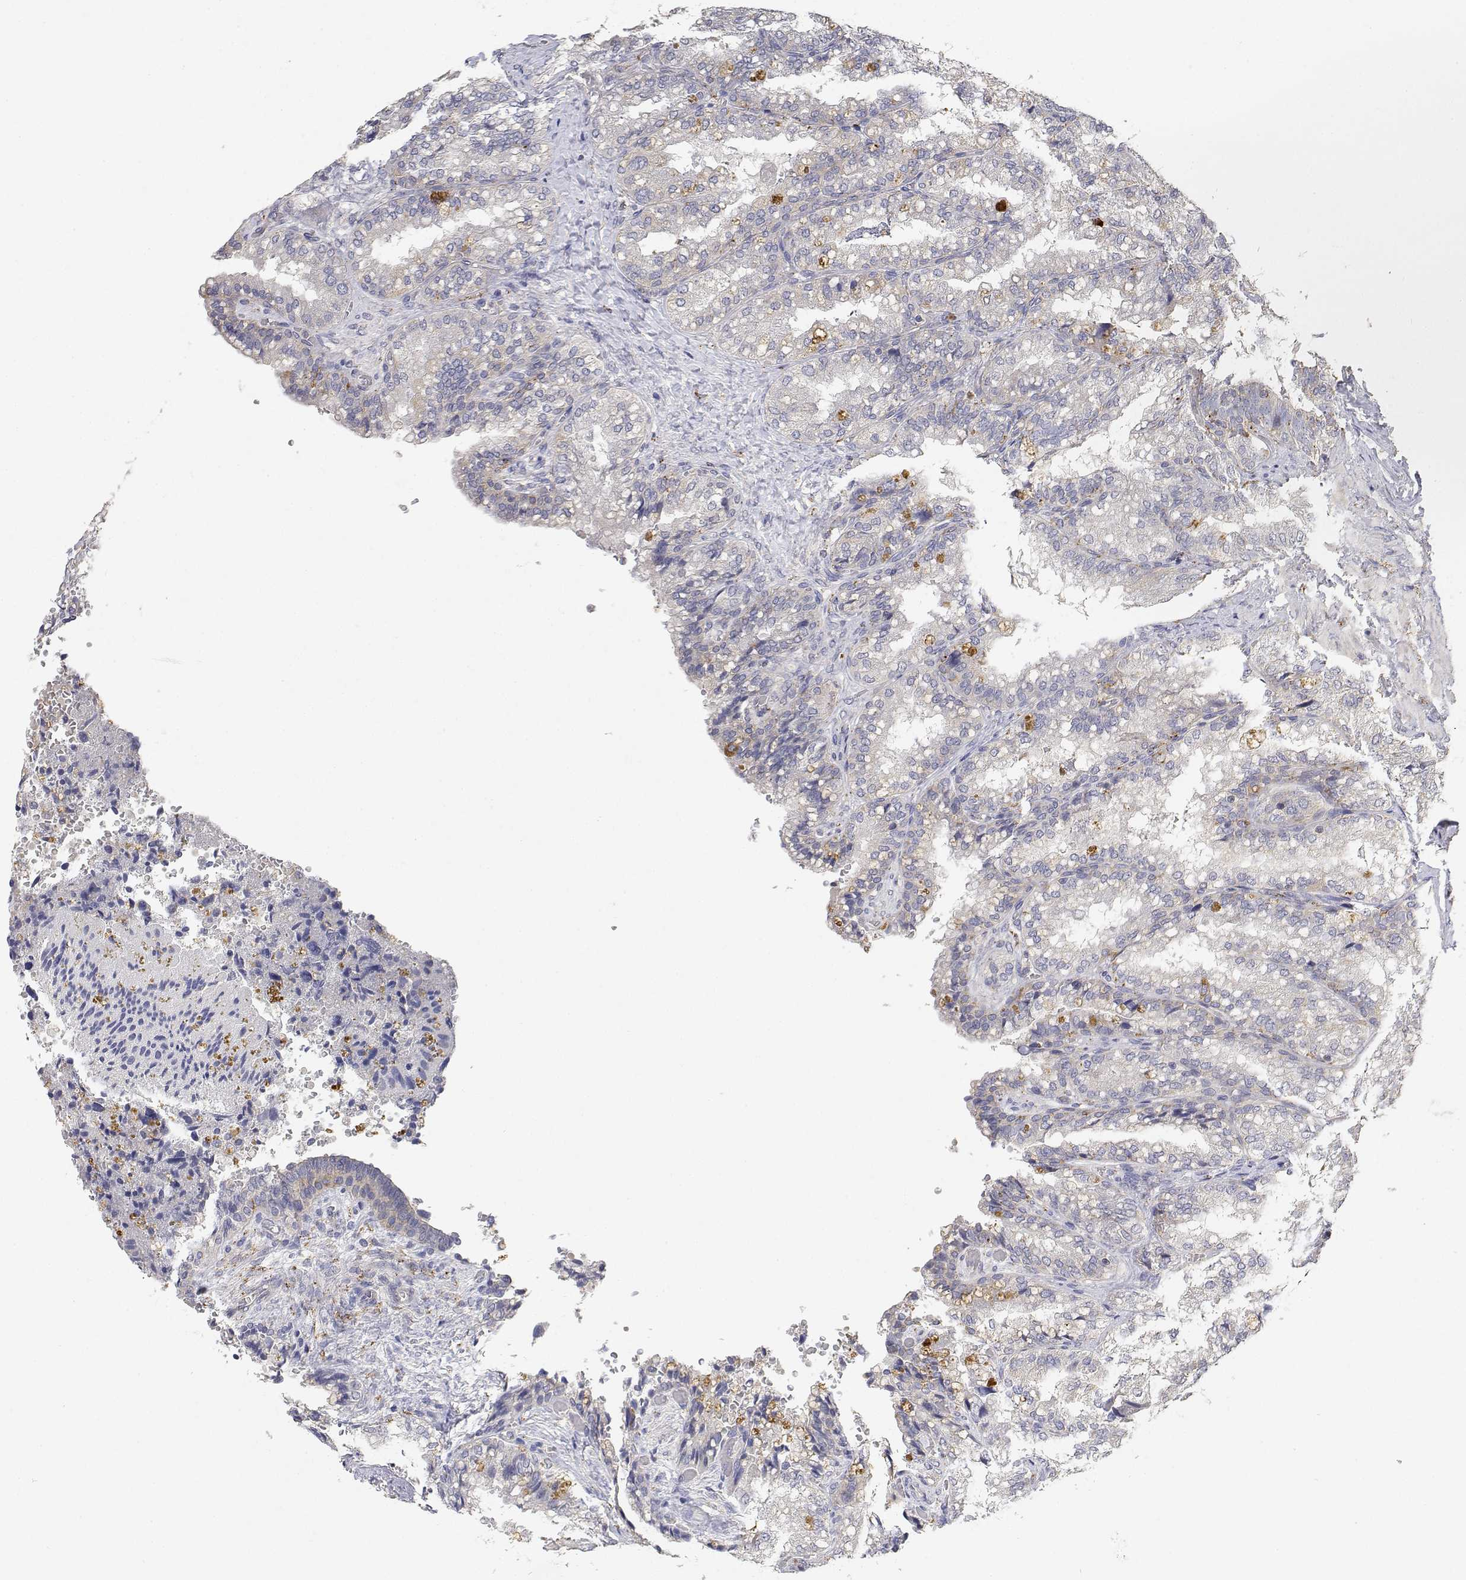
{"staining": {"intensity": "negative", "quantity": "none", "location": "none"}, "tissue": "seminal vesicle", "cell_type": "Glandular cells", "image_type": "normal", "snomed": [{"axis": "morphology", "description": "Normal tissue, NOS"}, {"axis": "topography", "description": "Seminal veicle"}], "caption": "IHC image of benign seminal vesicle: human seminal vesicle stained with DAB demonstrates no significant protein expression in glandular cells.", "gene": "LONRF3", "patient": {"sex": "male", "age": 57}}